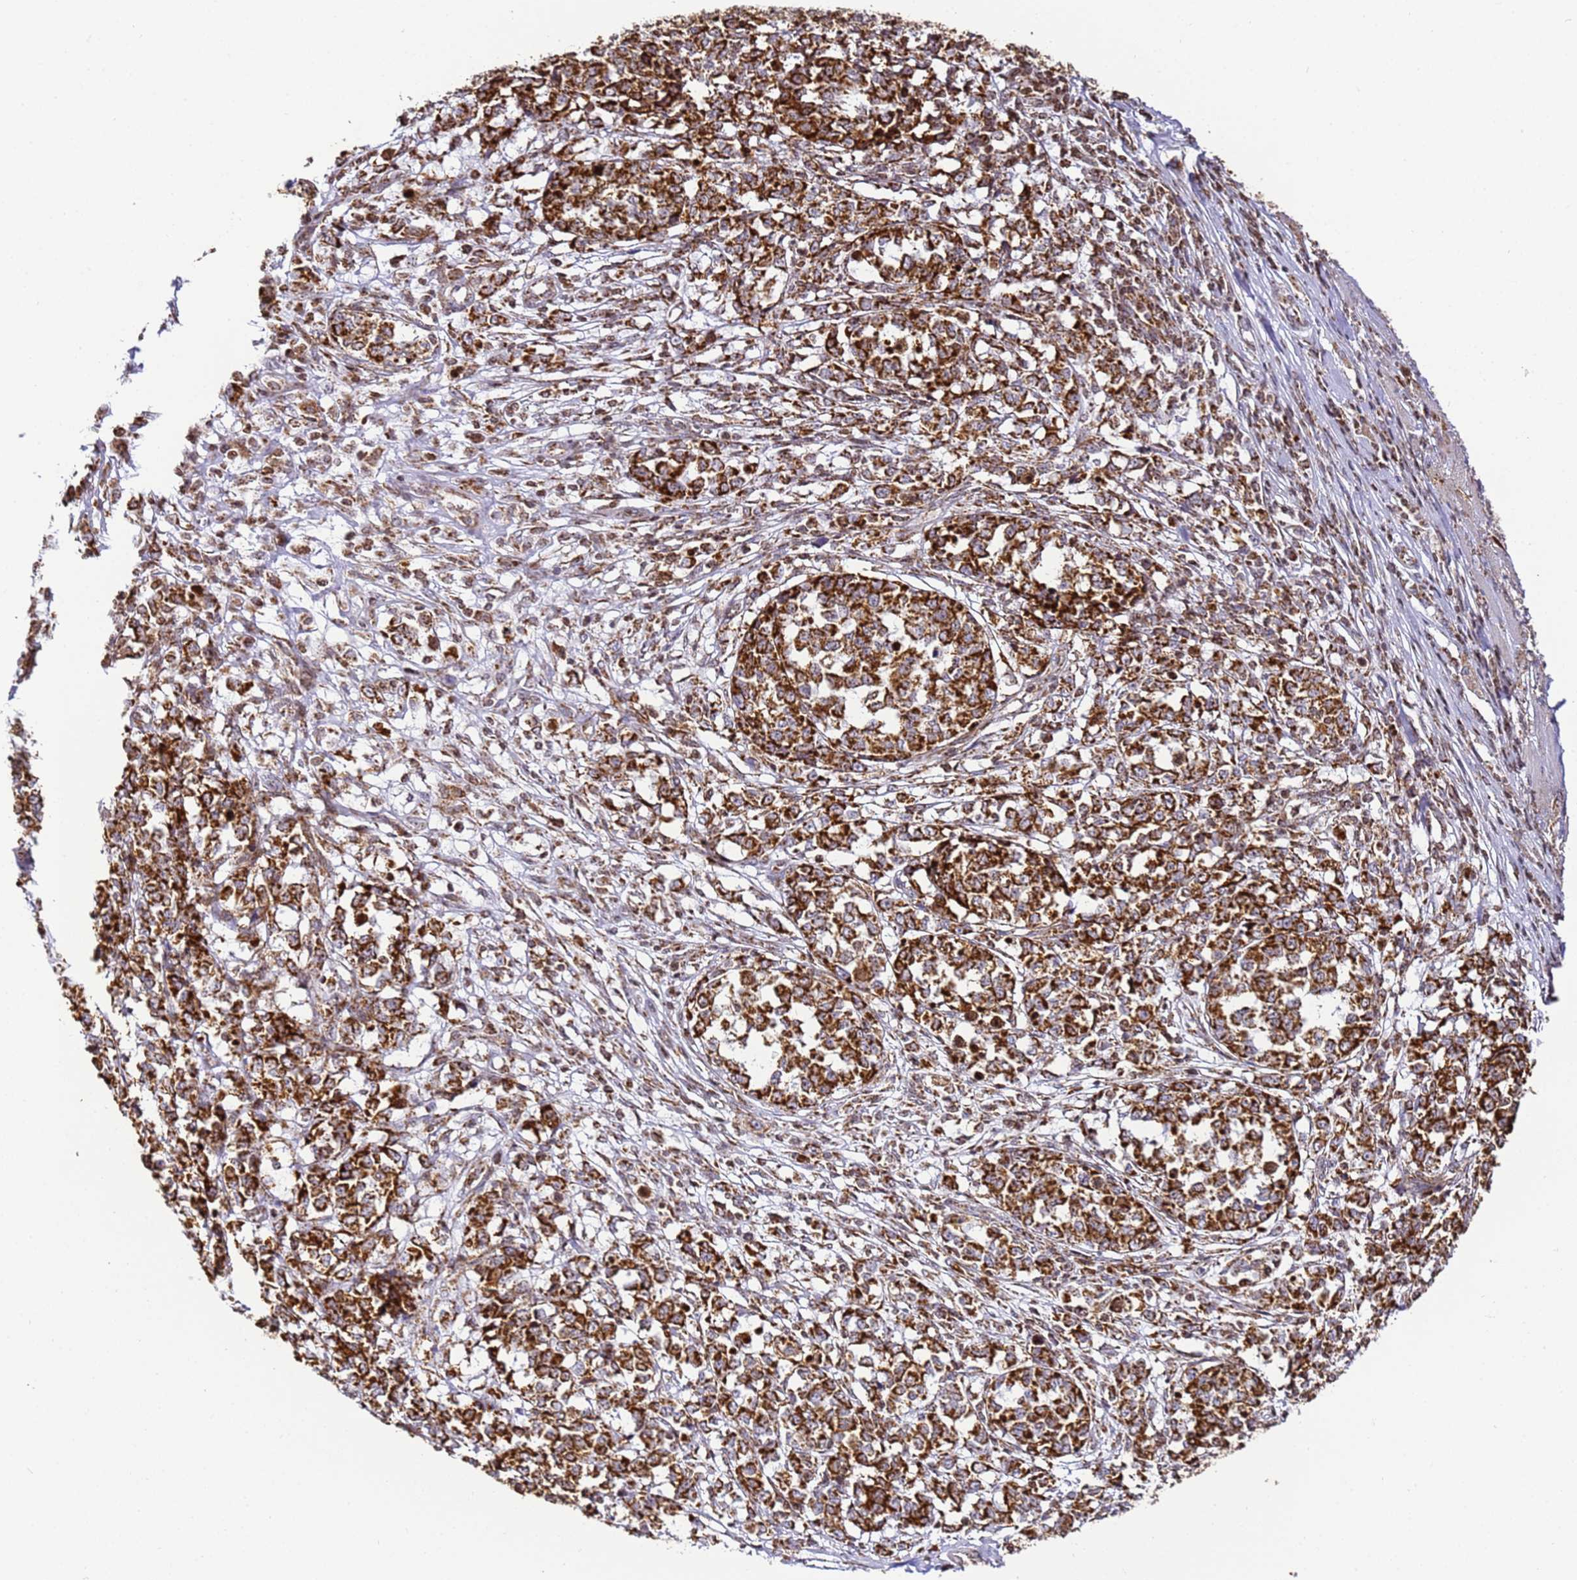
{"staining": {"intensity": "strong", "quantity": ">75%", "location": "cytoplasmic/membranous"}, "tissue": "melanoma", "cell_type": "Tumor cells", "image_type": "cancer", "snomed": [{"axis": "morphology", "description": "Malignant melanoma, NOS"}, {"axis": "topography", "description": "Skin"}], "caption": "Immunohistochemistry (IHC) staining of malignant melanoma, which demonstrates high levels of strong cytoplasmic/membranous positivity in approximately >75% of tumor cells indicating strong cytoplasmic/membranous protein expression. The staining was performed using DAB (brown) for protein detection and nuclei were counterstained in hematoxylin (blue).", "gene": "HSPE1", "patient": {"sex": "female", "age": 72}}